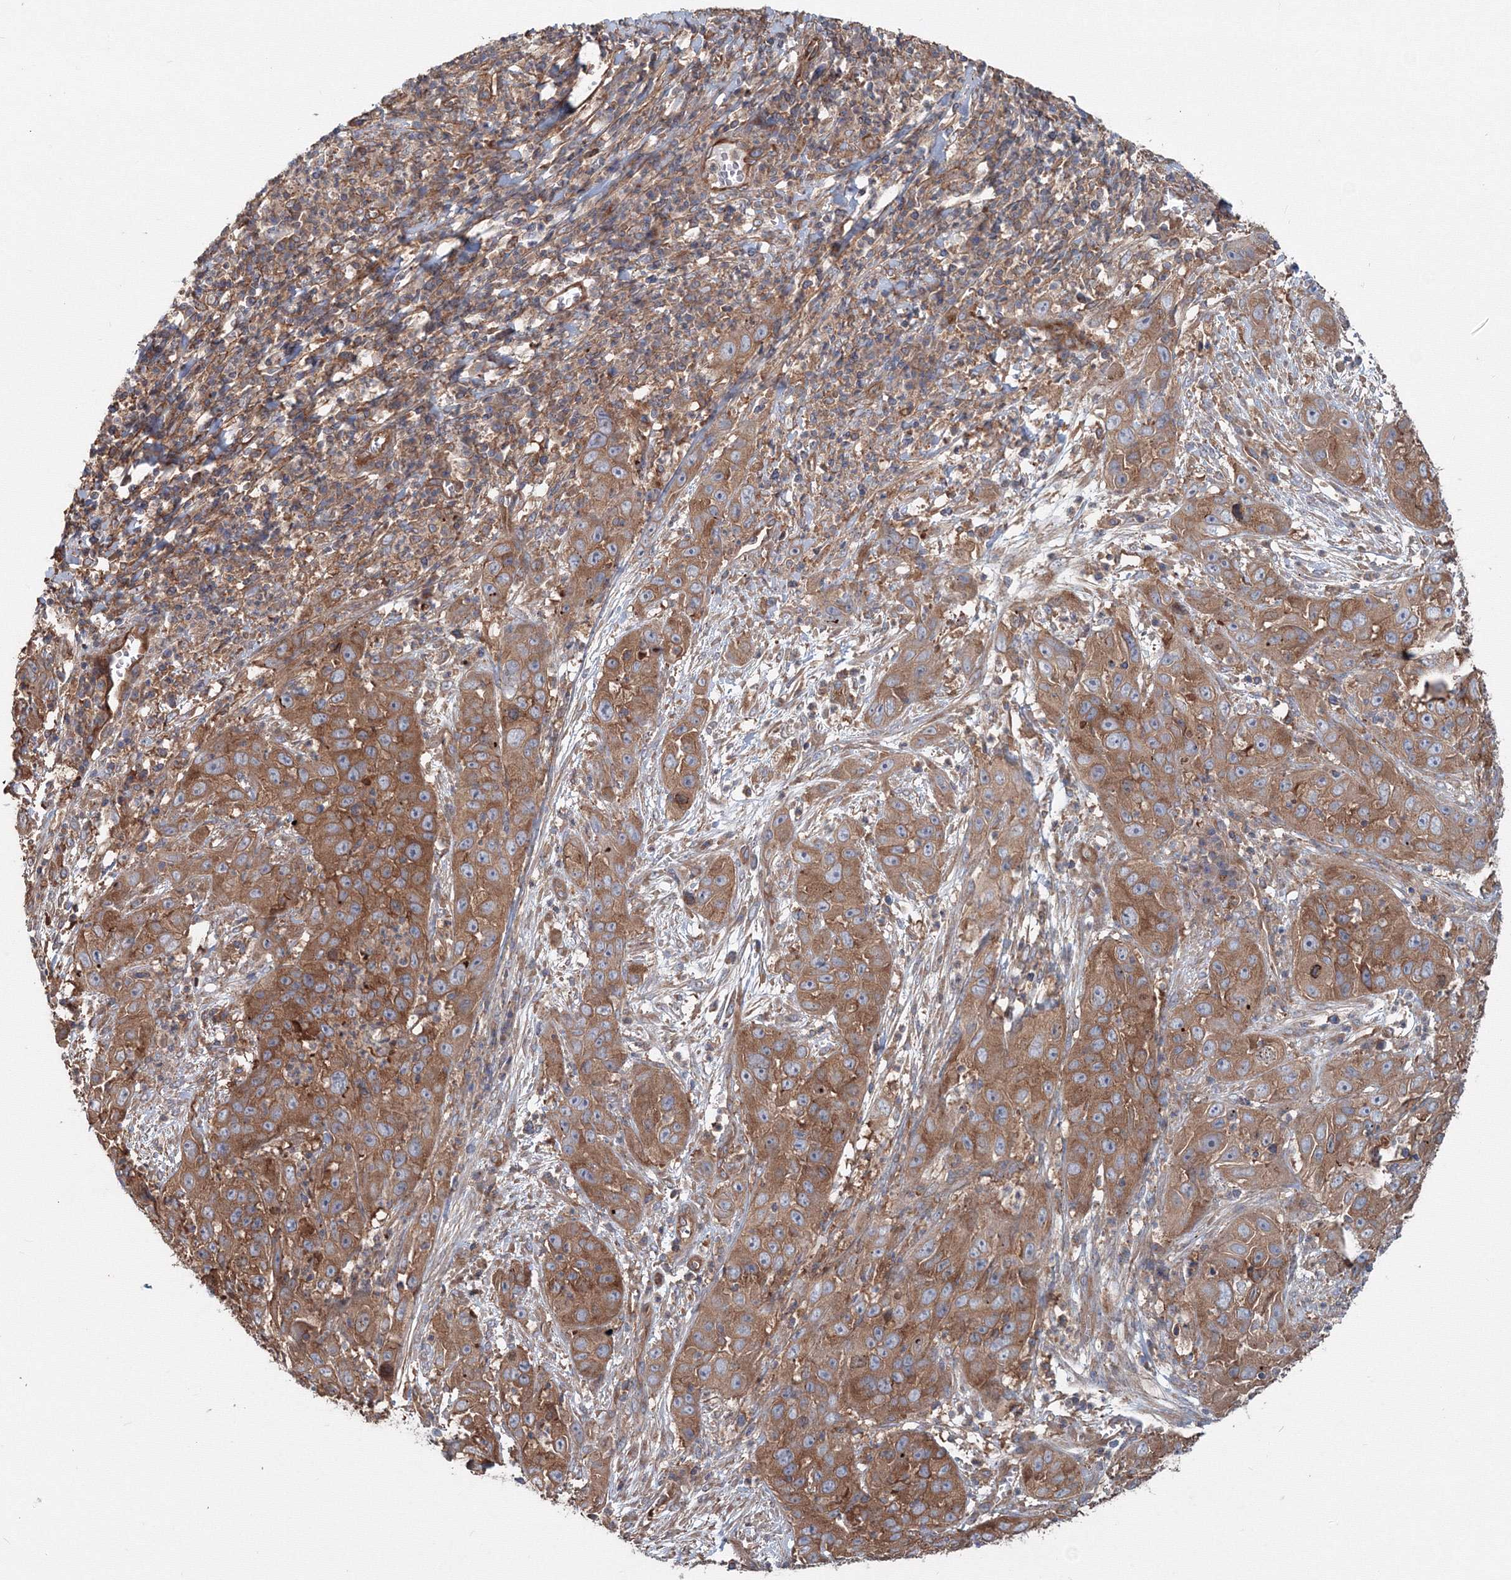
{"staining": {"intensity": "moderate", "quantity": ">75%", "location": "cytoplasmic/membranous"}, "tissue": "cervical cancer", "cell_type": "Tumor cells", "image_type": "cancer", "snomed": [{"axis": "morphology", "description": "Squamous cell carcinoma, NOS"}, {"axis": "topography", "description": "Cervix"}], "caption": "An image showing moderate cytoplasmic/membranous expression in approximately >75% of tumor cells in cervical cancer (squamous cell carcinoma), as visualized by brown immunohistochemical staining.", "gene": "EXOC1", "patient": {"sex": "female", "age": 32}}